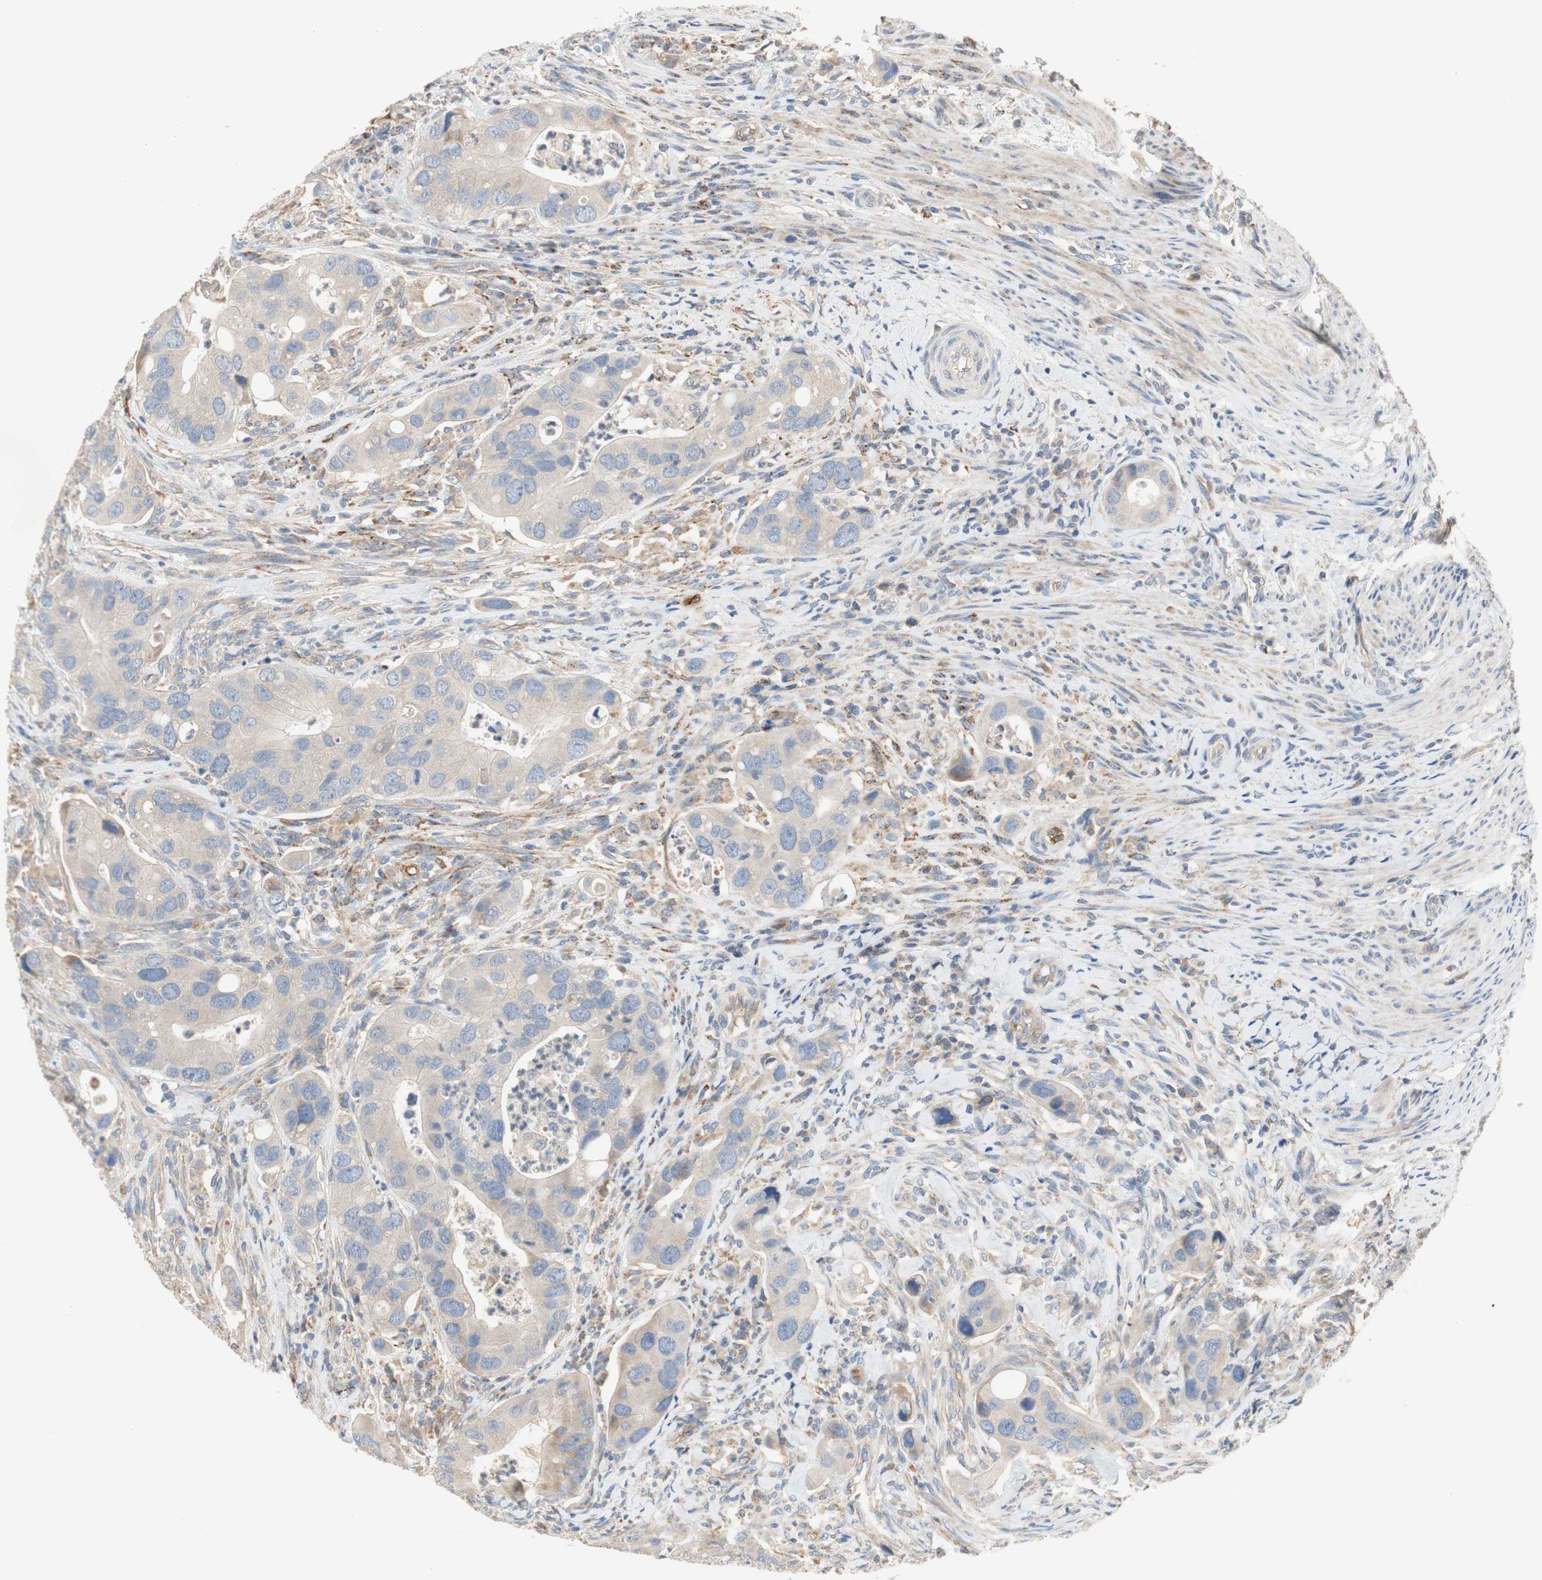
{"staining": {"intensity": "weak", "quantity": "<25%", "location": "cytoplasmic/membranous"}, "tissue": "colorectal cancer", "cell_type": "Tumor cells", "image_type": "cancer", "snomed": [{"axis": "morphology", "description": "Adenocarcinoma, NOS"}, {"axis": "topography", "description": "Rectum"}], "caption": "Image shows no protein staining in tumor cells of colorectal cancer (adenocarcinoma) tissue.", "gene": "ALPL", "patient": {"sex": "female", "age": 57}}